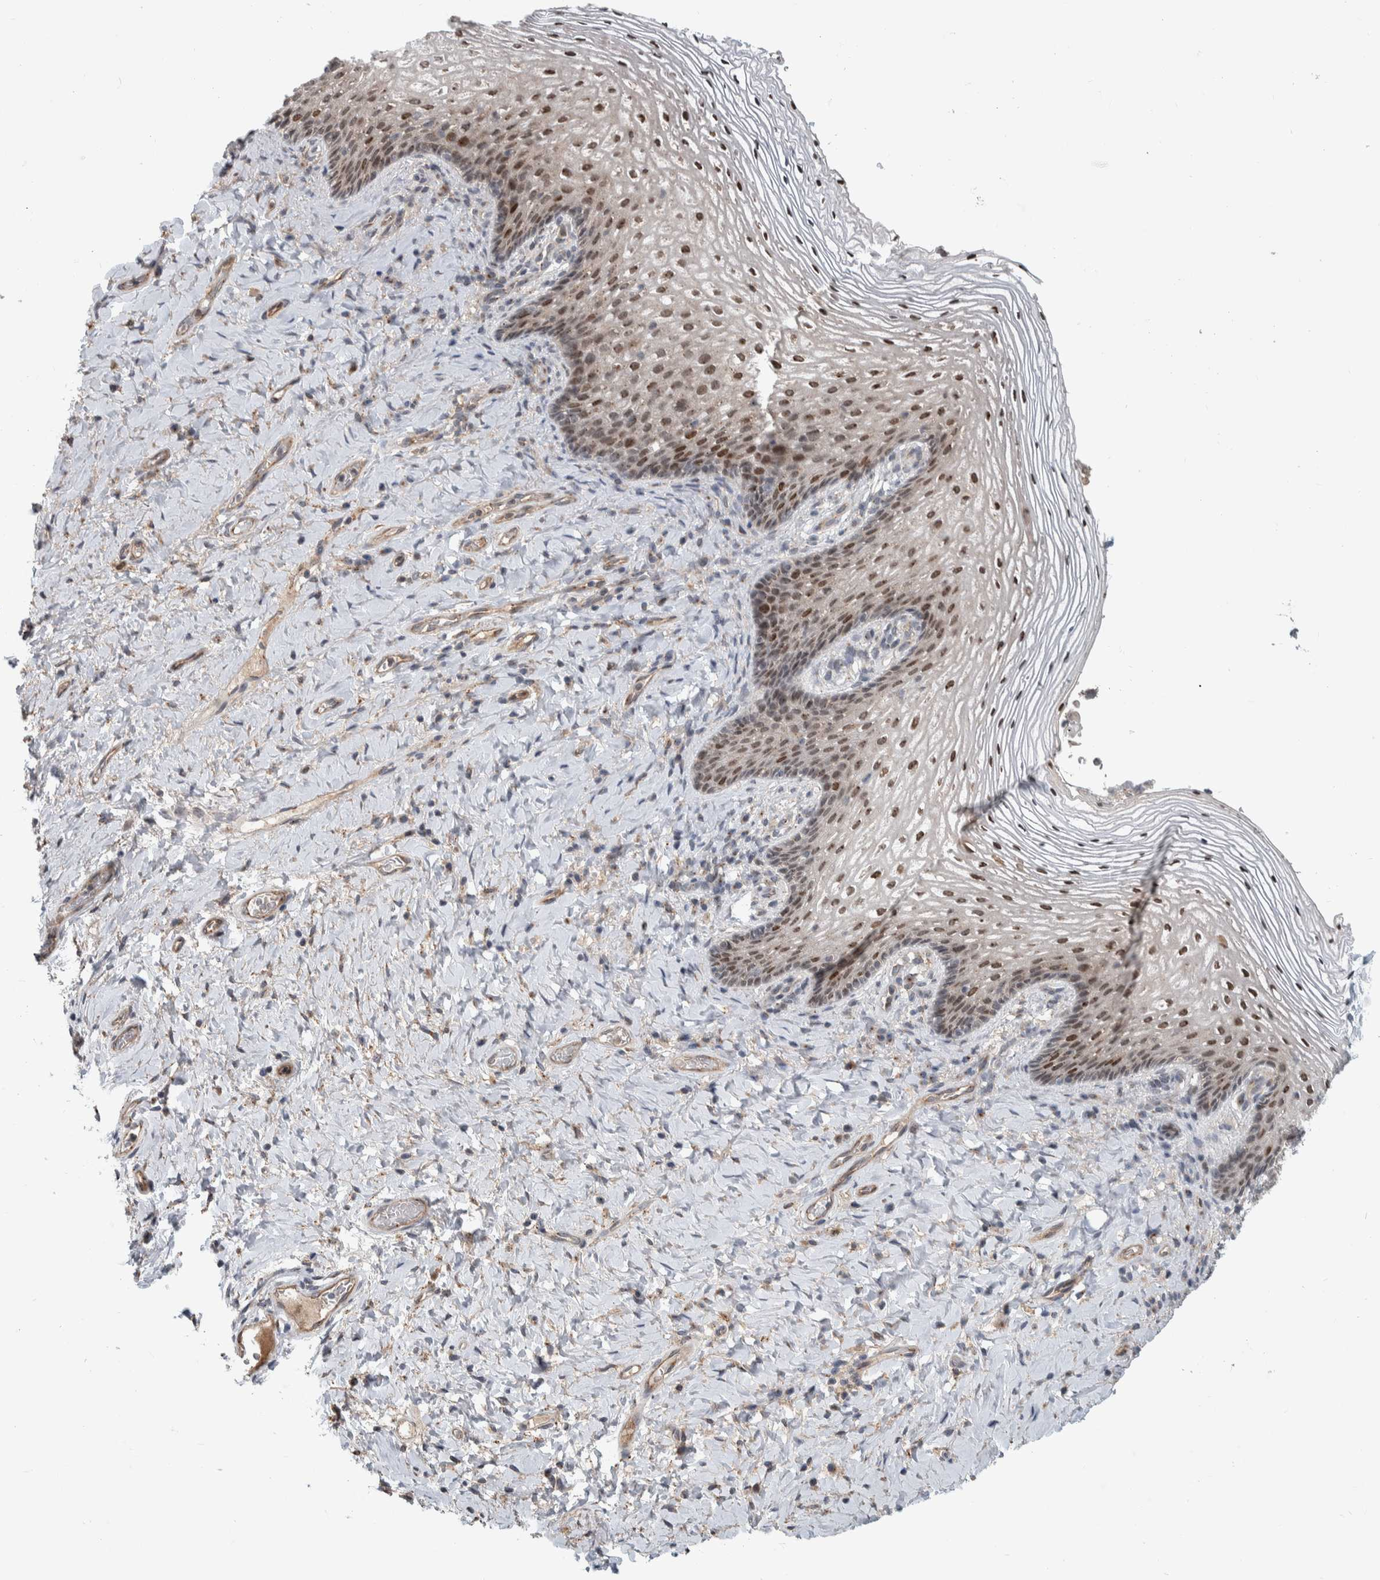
{"staining": {"intensity": "moderate", "quantity": ">75%", "location": "nuclear"}, "tissue": "vagina", "cell_type": "Squamous epithelial cells", "image_type": "normal", "snomed": [{"axis": "morphology", "description": "Normal tissue, NOS"}, {"axis": "topography", "description": "Vagina"}], "caption": "Brown immunohistochemical staining in benign vagina reveals moderate nuclear staining in about >75% of squamous epithelial cells. The protein of interest is stained brown, and the nuclei are stained in blue (DAB (3,3'-diaminobenzidine) IHC with brightfield microscopy, high magnification).", "gene": "MSL1", "patient": {"sex": "female", "age": 60}}